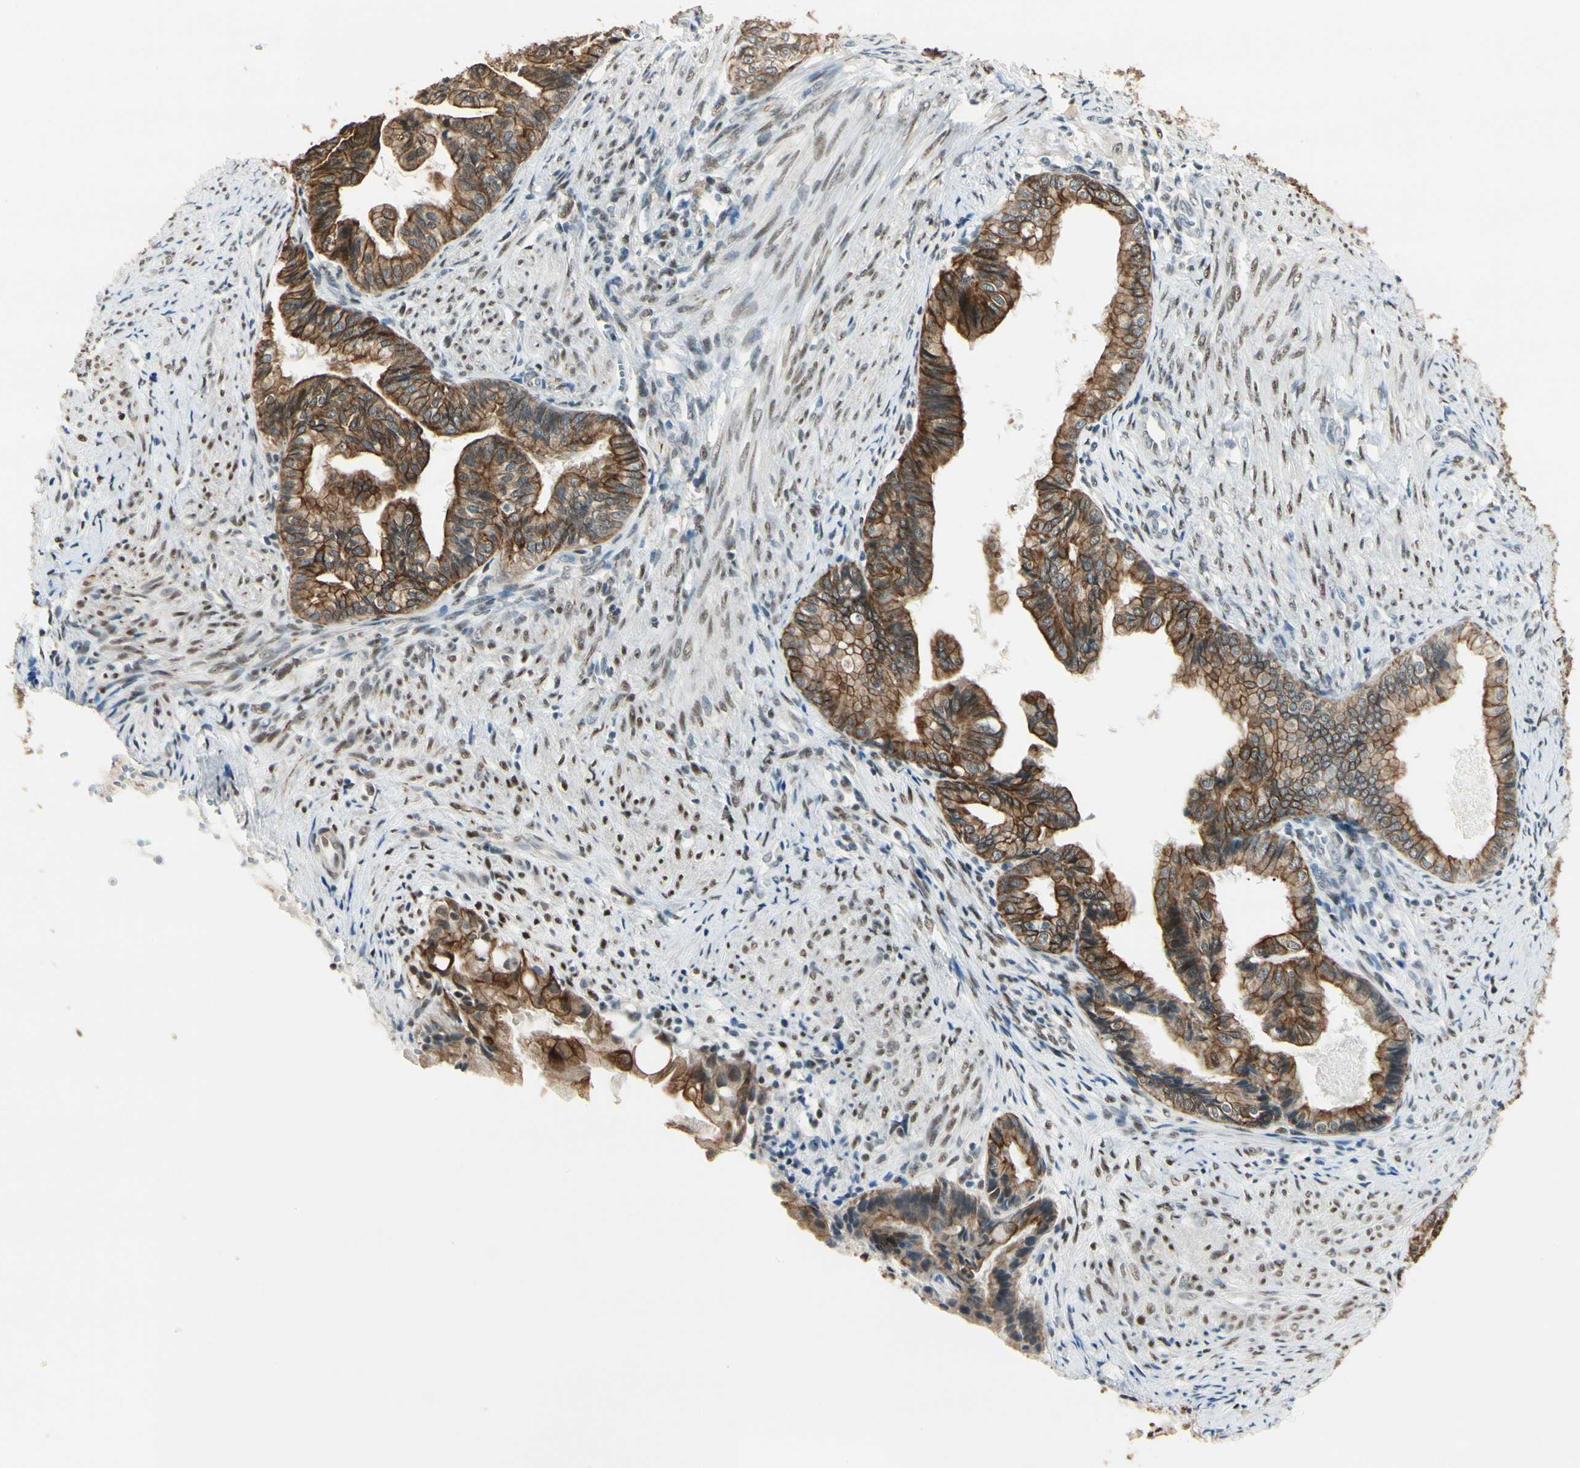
{"staining": {"intensity": "strong", "quantity": ">75%", "location": "cytoplasmic/membranous"}, "tissue": "endometrial cancer", "cell_type": "Tumor cells", "image_type": "cancer", "snomed": [{"axis": "morphology", "description": "Adenocarcinoma, NOS"}, {"axis": "topography", "description": "Endometrium"}], "caption": "IHC image of adenocarcinoma (endometrial) stained for a protein (brown), which exhibits high levels of strong cytoplasmic/membranous expression in approximately >75% of tumor cells.", "gene": "ATXN1", "patient": {"sex": "female", "age": 86}}